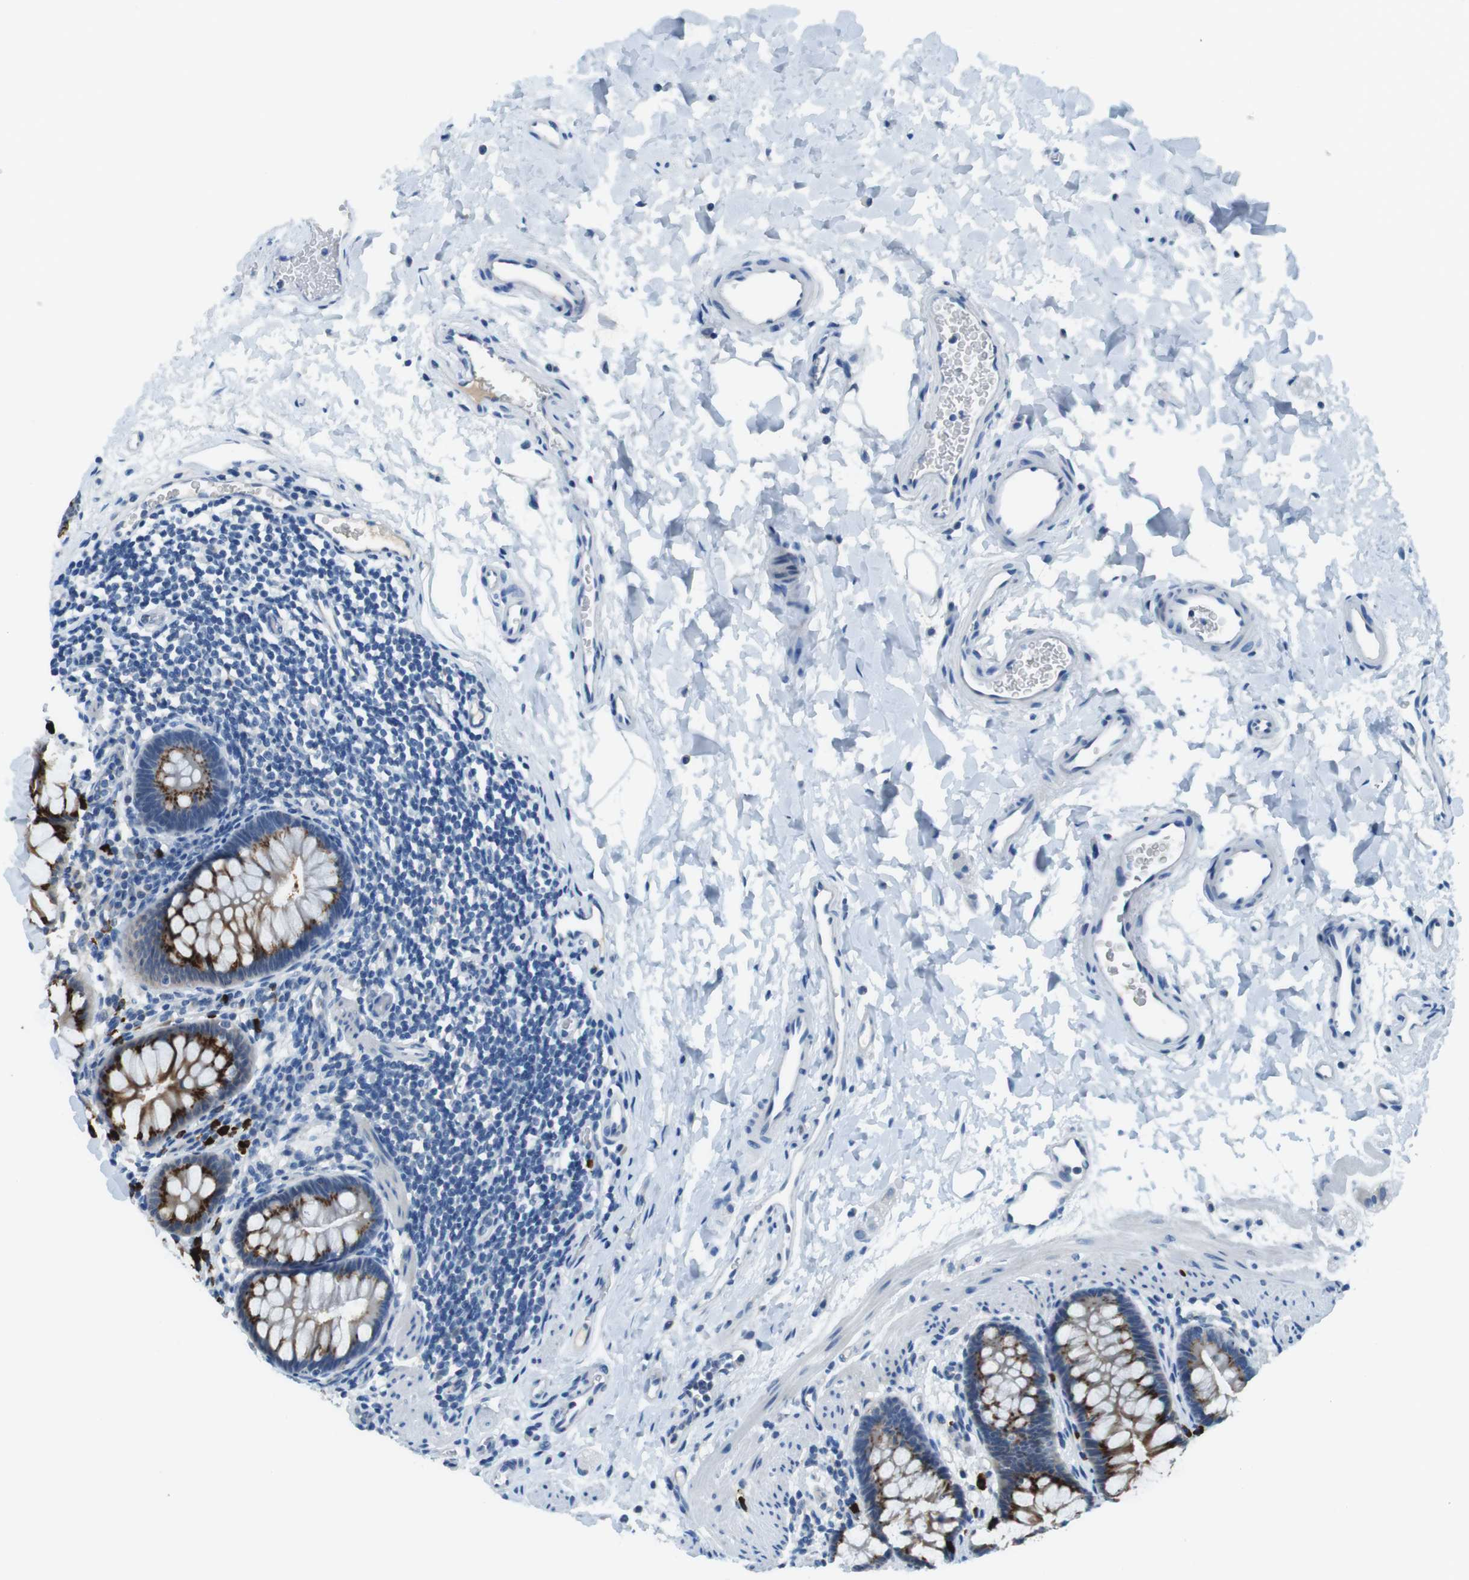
{"staining": {"intensity": "strong", "quantity": ">75%", "location": "cytoplasmic/membranous"}, "tissue": "rectum", "cell_type": "Glandular cells", "image_type": "normal", "snomed": [{"axis": "morphology", "description": "Normal tissue, NOS"}, {"axis": "topography", "description": "Rectum"}], "caption": "Immunohistochemical staining of unremarkable human rectum reveals strong cytoplasmic/membranous protein expression in about >75% of glandular cells.", "gene": "SLC35A3", "patient": {"sex": "female", "age": 24}}